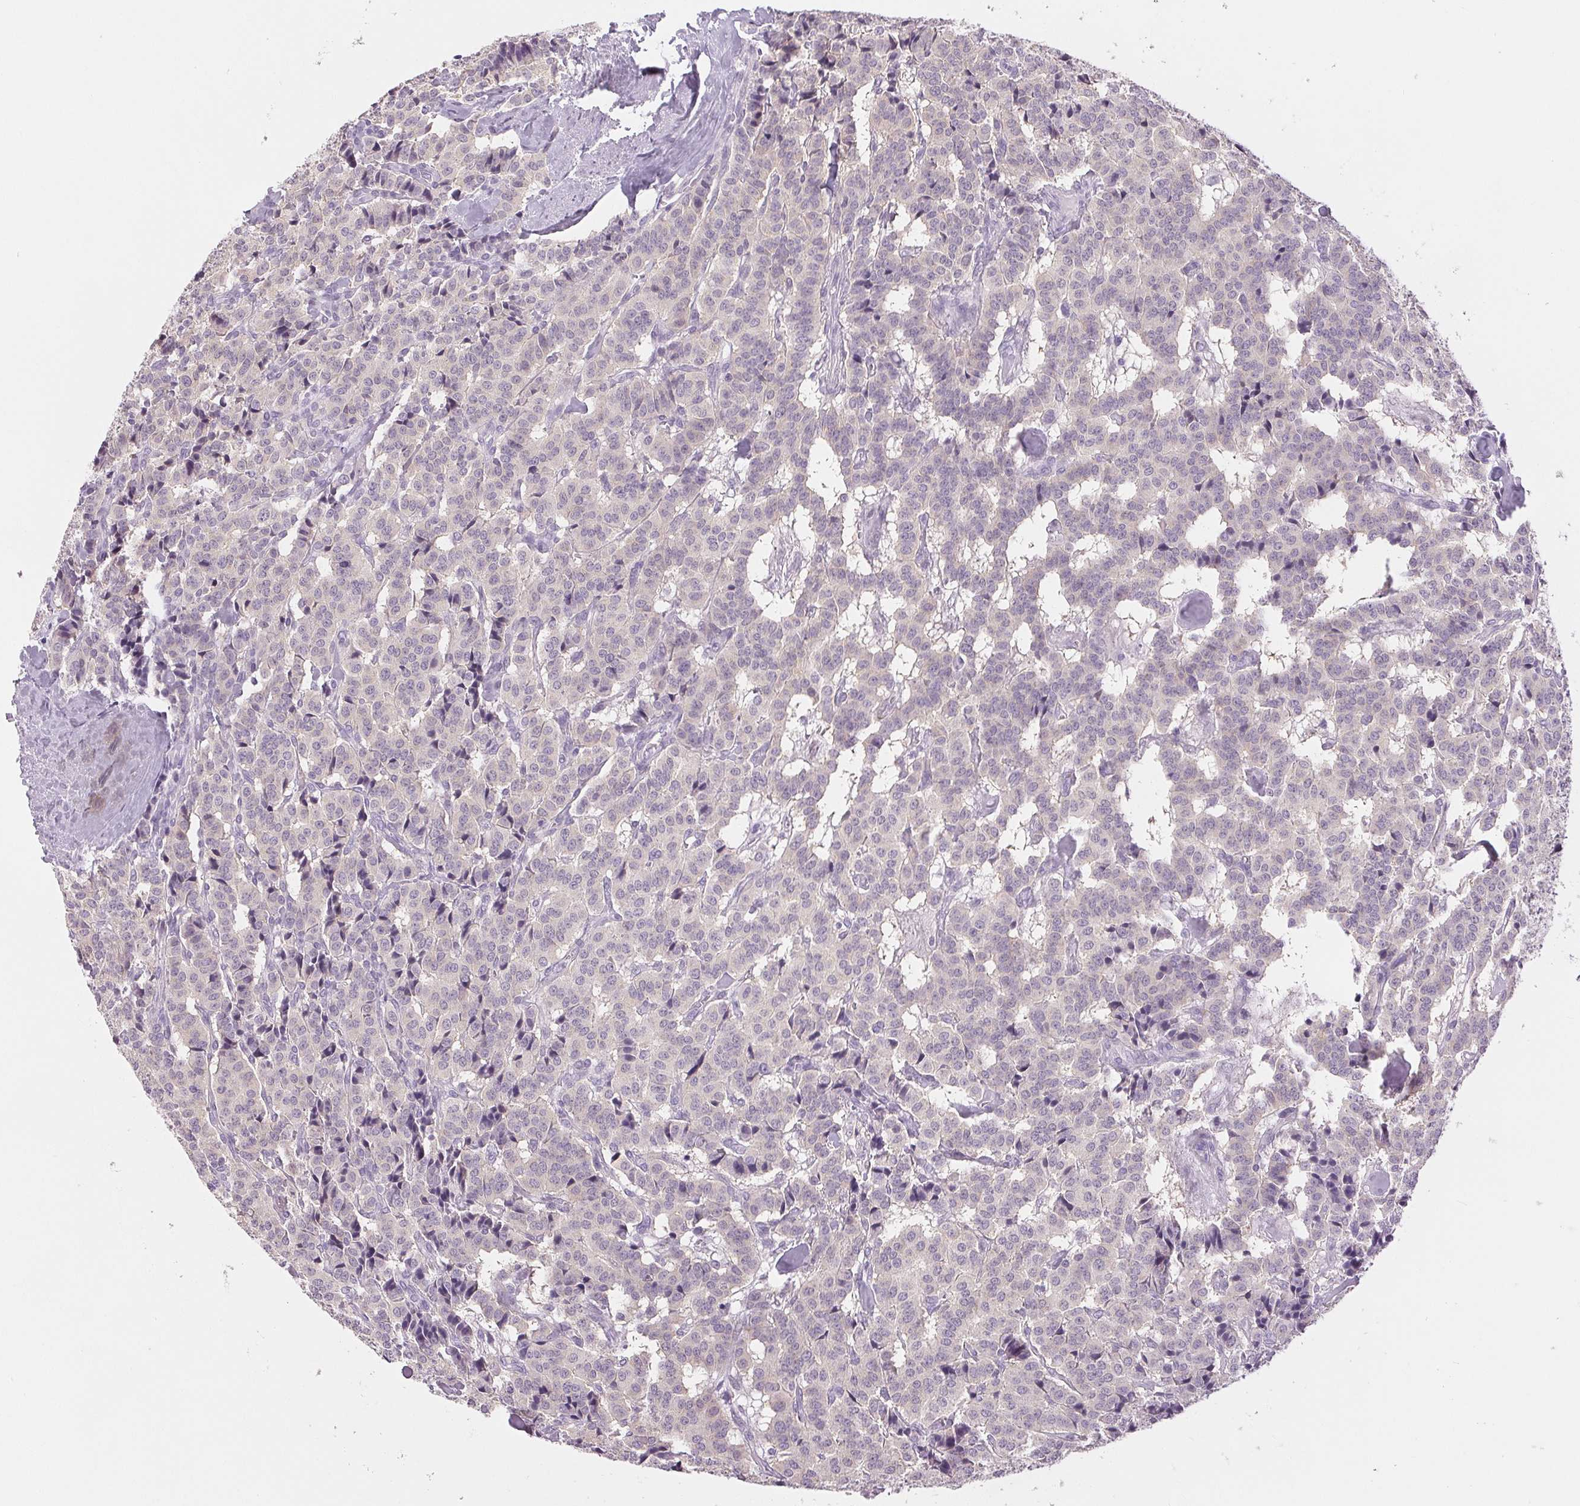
{"staining": {"intensity": "negative", "quantity": "none", "location": "none"}, "tissue": "carcinoid", "cell_type": "Tumor cells", "image_type": "cancer", "snomed": [{"axis": "morphology", "description": "Normal tissue, NOS"}, {"axis": "morphology", "description": "Carcinoid, malignant, NOS"}, {"axis": "topography", "description": "Lung"}], "caption": "IHC micrograph of neoplastic tissue: carcinoid stained with DAB exhibits no significant protein positivity in tumor cells.", "gene": "DNAJC6", "patient": {"sex": "female", "age": 46}}